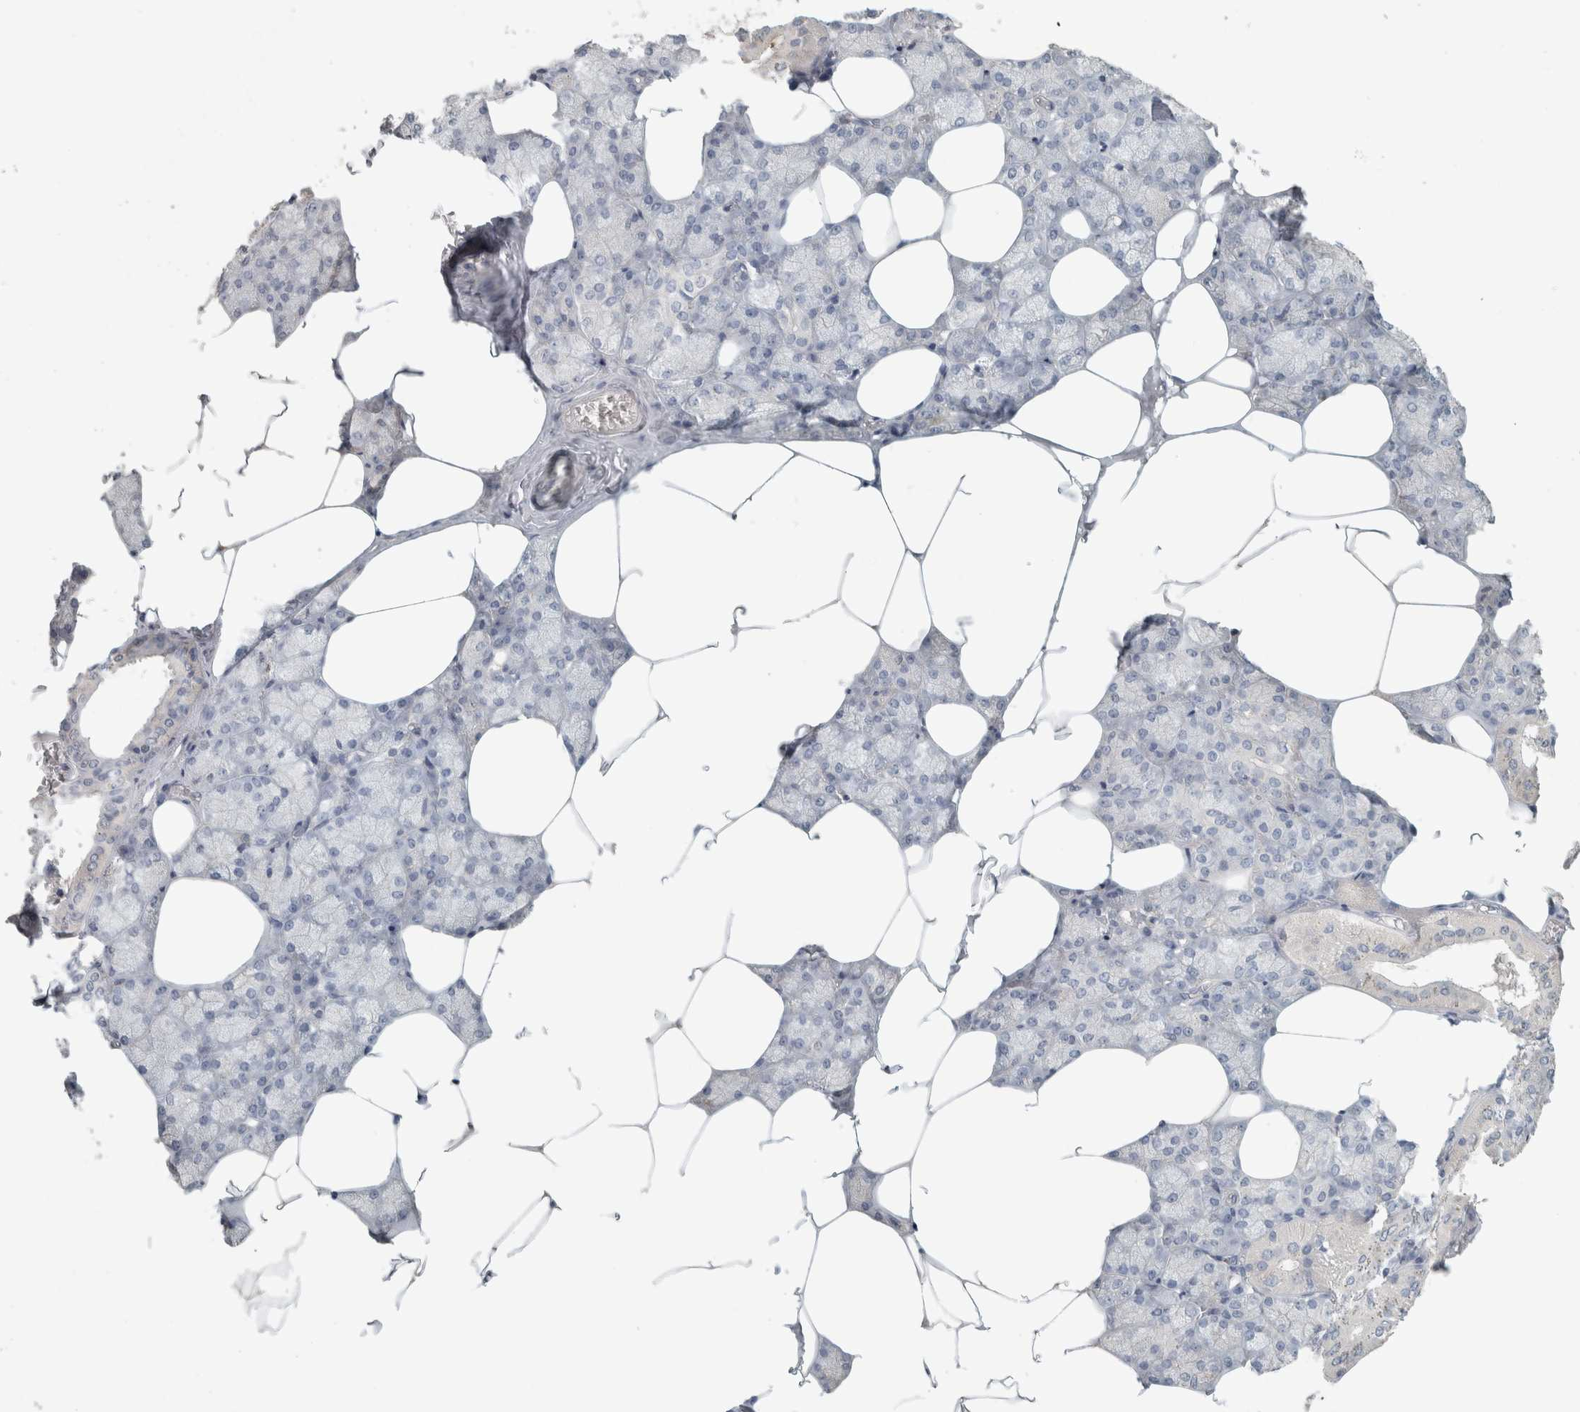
{"staining": {"intensity": "weak", "quantity": "<25%", "location": "cytoplasmic/membranous"}, "tissue": "salivary gland", "cell_type": "Glandular cells", "image_type": "normal", "snomed": [{"axis": "morphology", "description": "Normal tissue, NOS"}, {"axis": "topography", "description": "Salivary gland"}], "caption": "IHC of normal human salivary gland displays no positivity in glandular cells. (Brightfield microscopy of DAB immunohistochemistry (IHC) at high magnification).", "gene": "SCIN", "patient": {"sex": "male", "age": 62}}